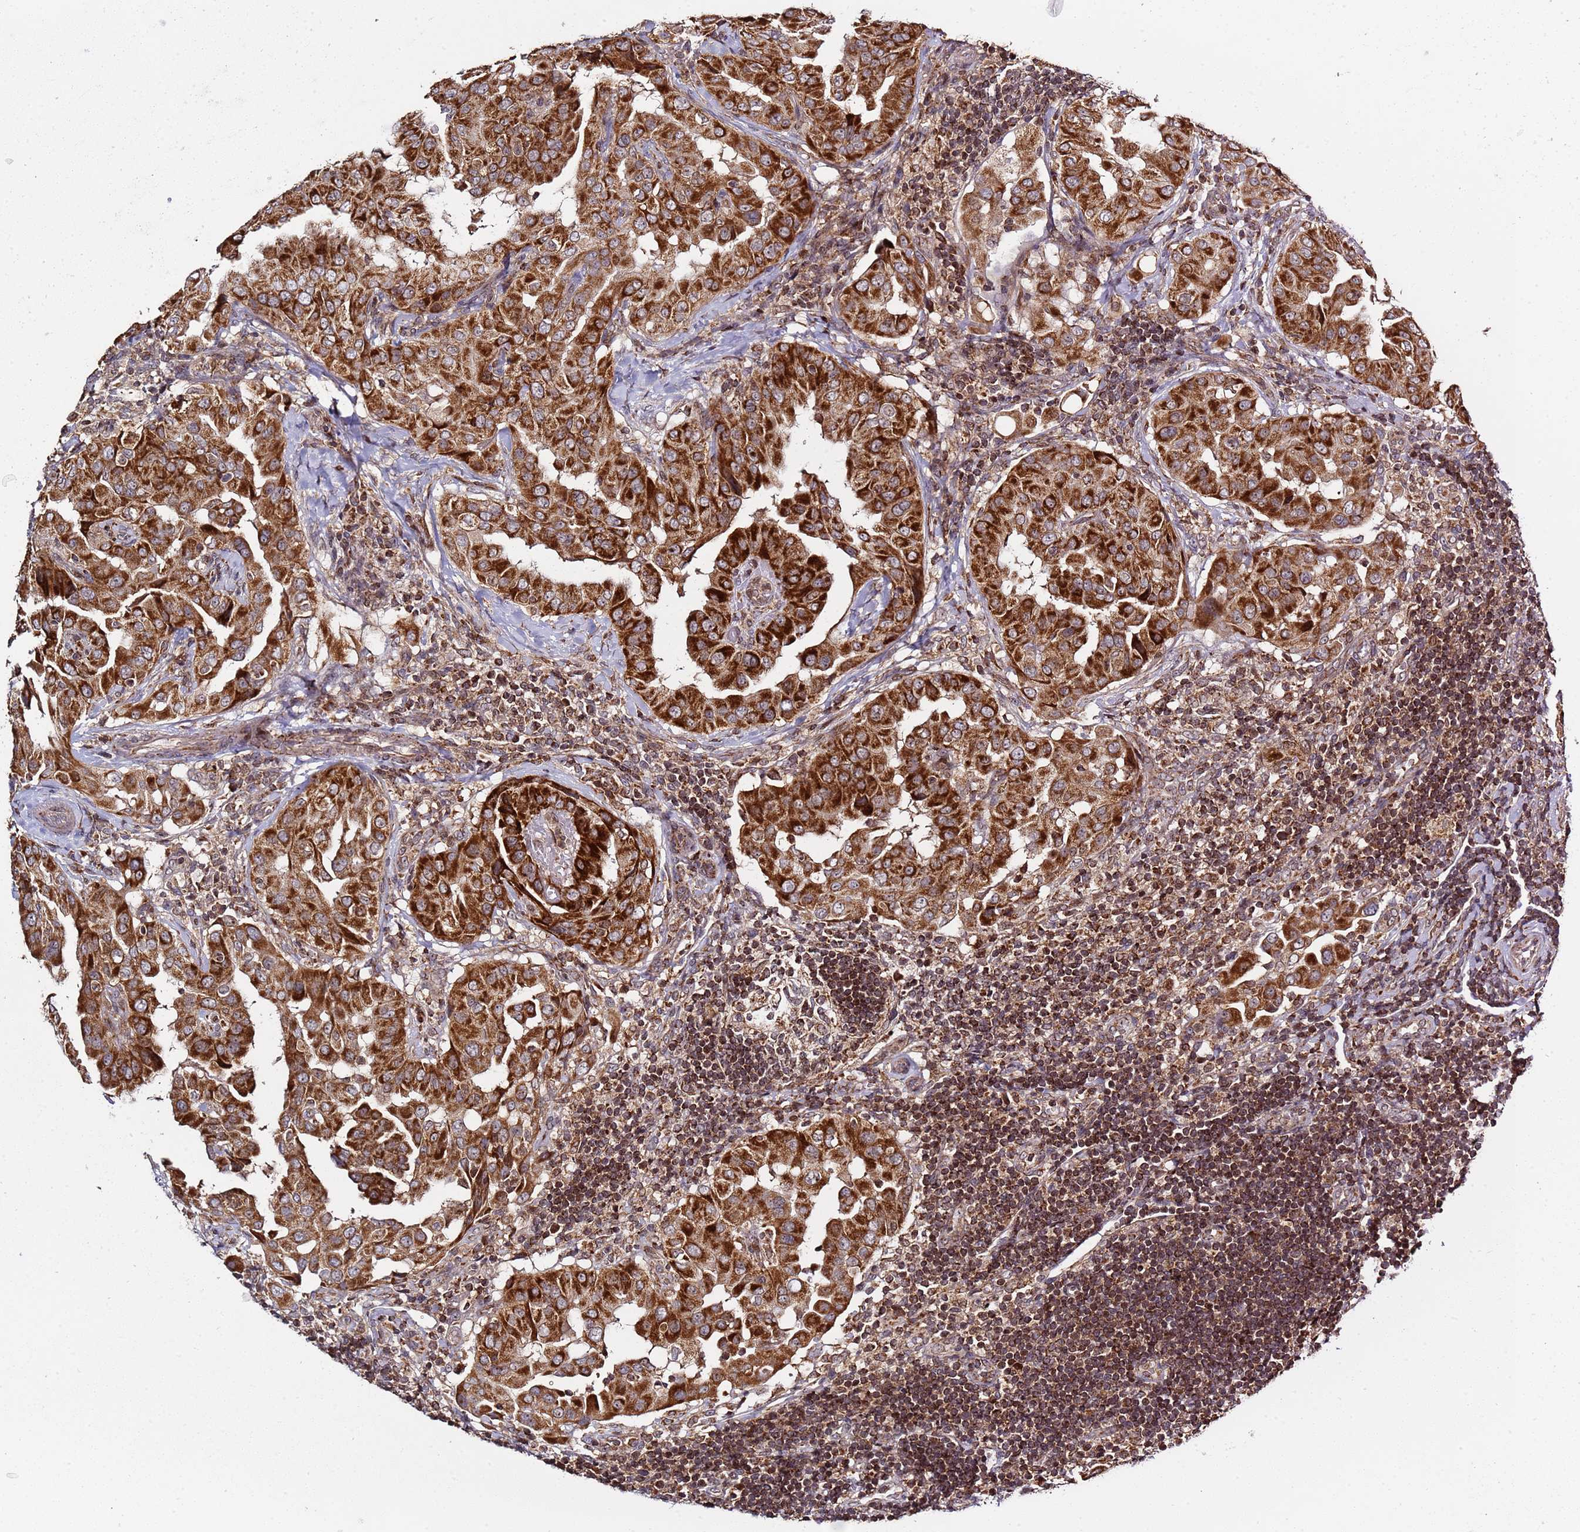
{"staining": {"intensity": "strong", "quantity": ">75%", "location": "cytoplasmic/membranous"}, "tissue": "thyroid cancer", "cell_type": "Tumor cells", "image_type": "cancer", "snomed": [{"axis": "morphology", "description": "Papillary adenocarcinoma, NOS"}, {"axis": "topography", "description": "Thyroid gland"}], "caption": "Papillary adenocarcinoma (thyroid) stained for a protein displays strong cytoplasmic/membranous positivity in tumor cells.", "gene": "RCOR2", "patient": {"sex": "male", "age": 33}}